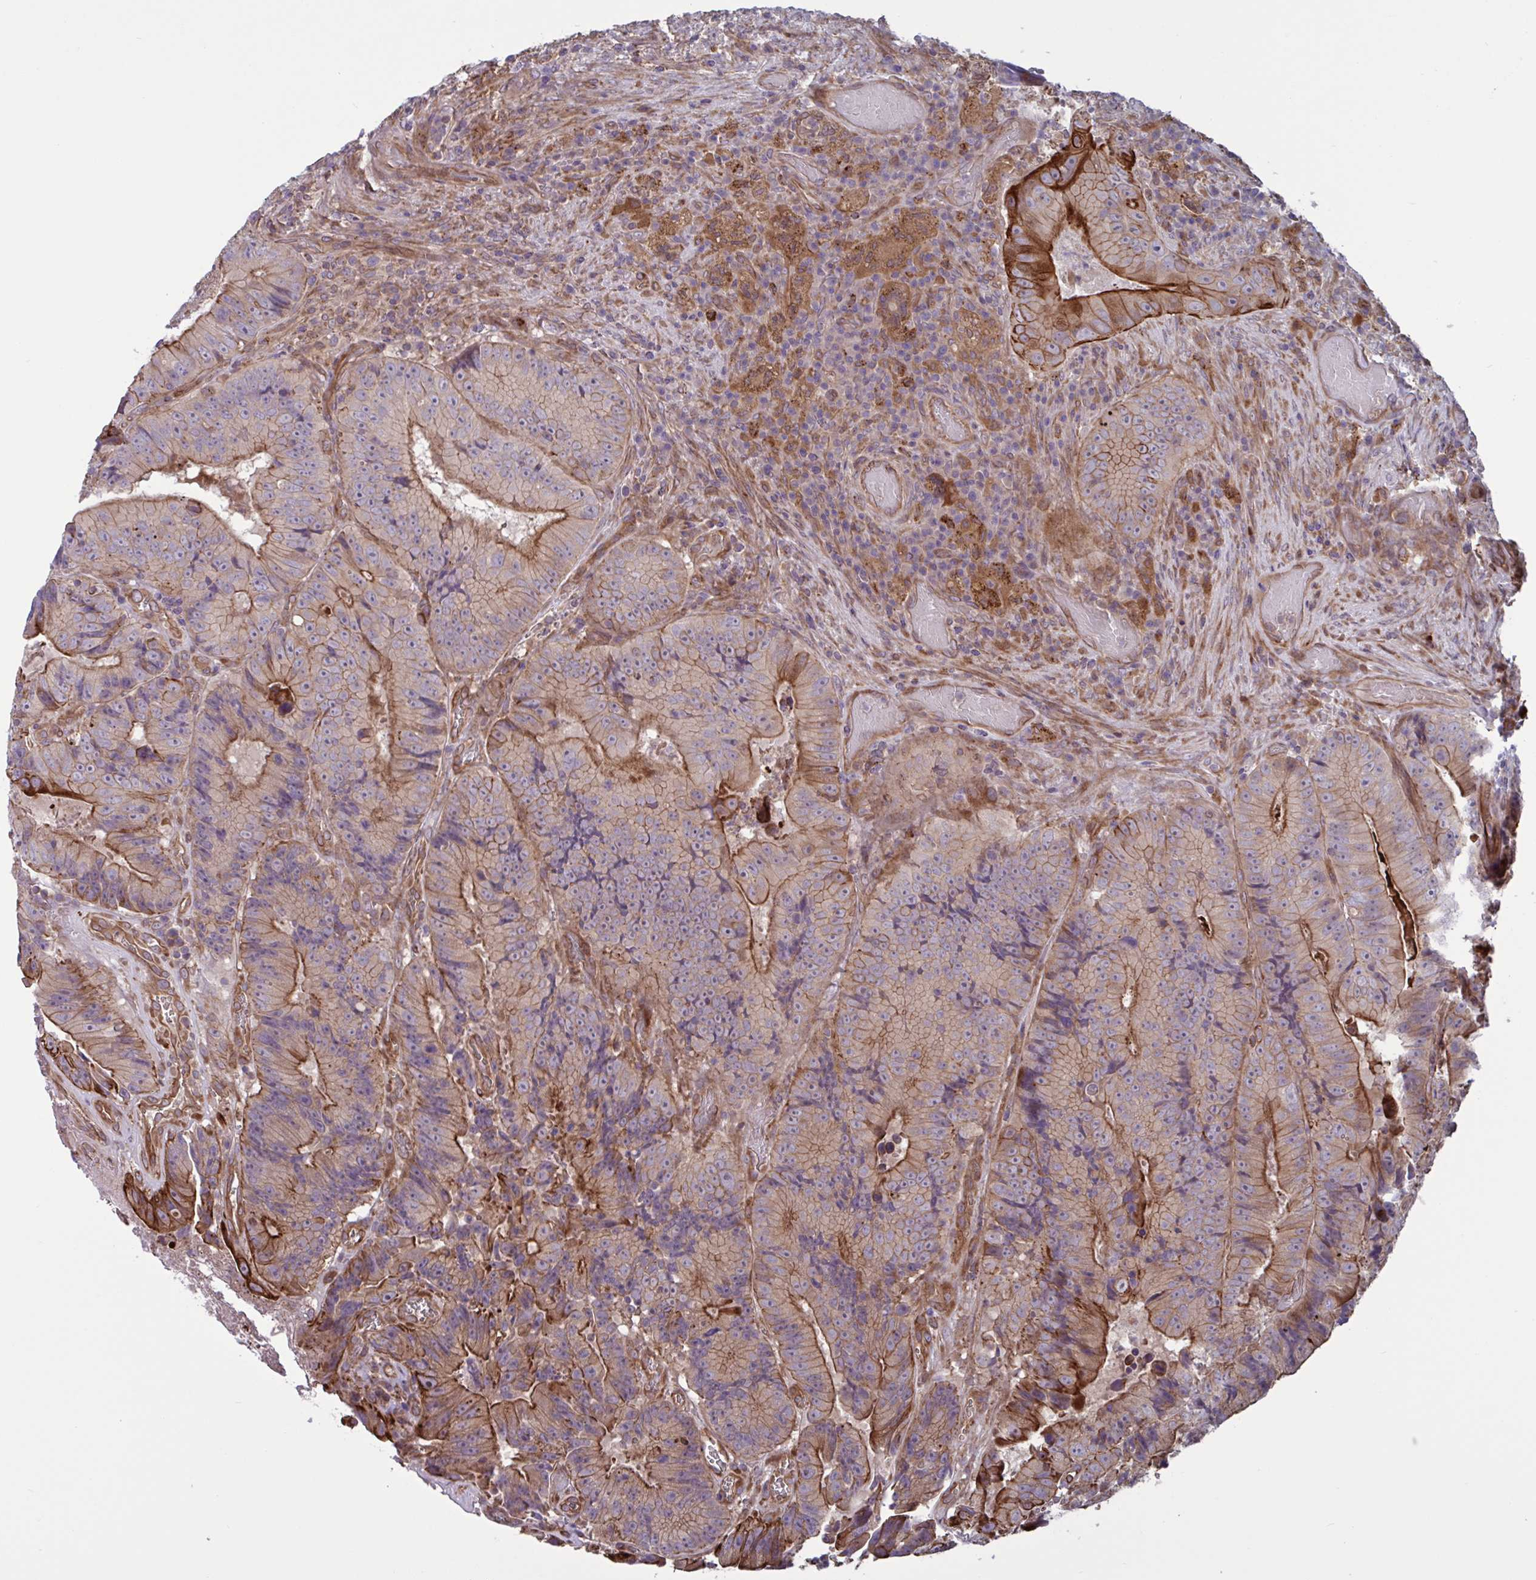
{"staining": {"intensity": "strong", "quantity": "25%-75%", "location": "cytoplasmic/membranous"}, "tissue": "colorectal cancer", "cell_type": "Tumor cells", "image_type": "cancer", "snomed": [{"axis": "morphology", "description": "Adenocarcinoma, NOS"}, {"axis": "topography", "description": "Colon"}], "caption": "Adenocarcinoma (colorectal) was stained to show a protein in brown. There is high levels of strong cytoplasmic/membranous positivity in approximately 25%-75% of tumor cells. The protein of interest is stained brown, and the nuclei are stained in blue (DAB IHC with brightfield microscopy, high magnification).", "gene": "GLTP", "patient": {"sex": "female", "age": 86}}